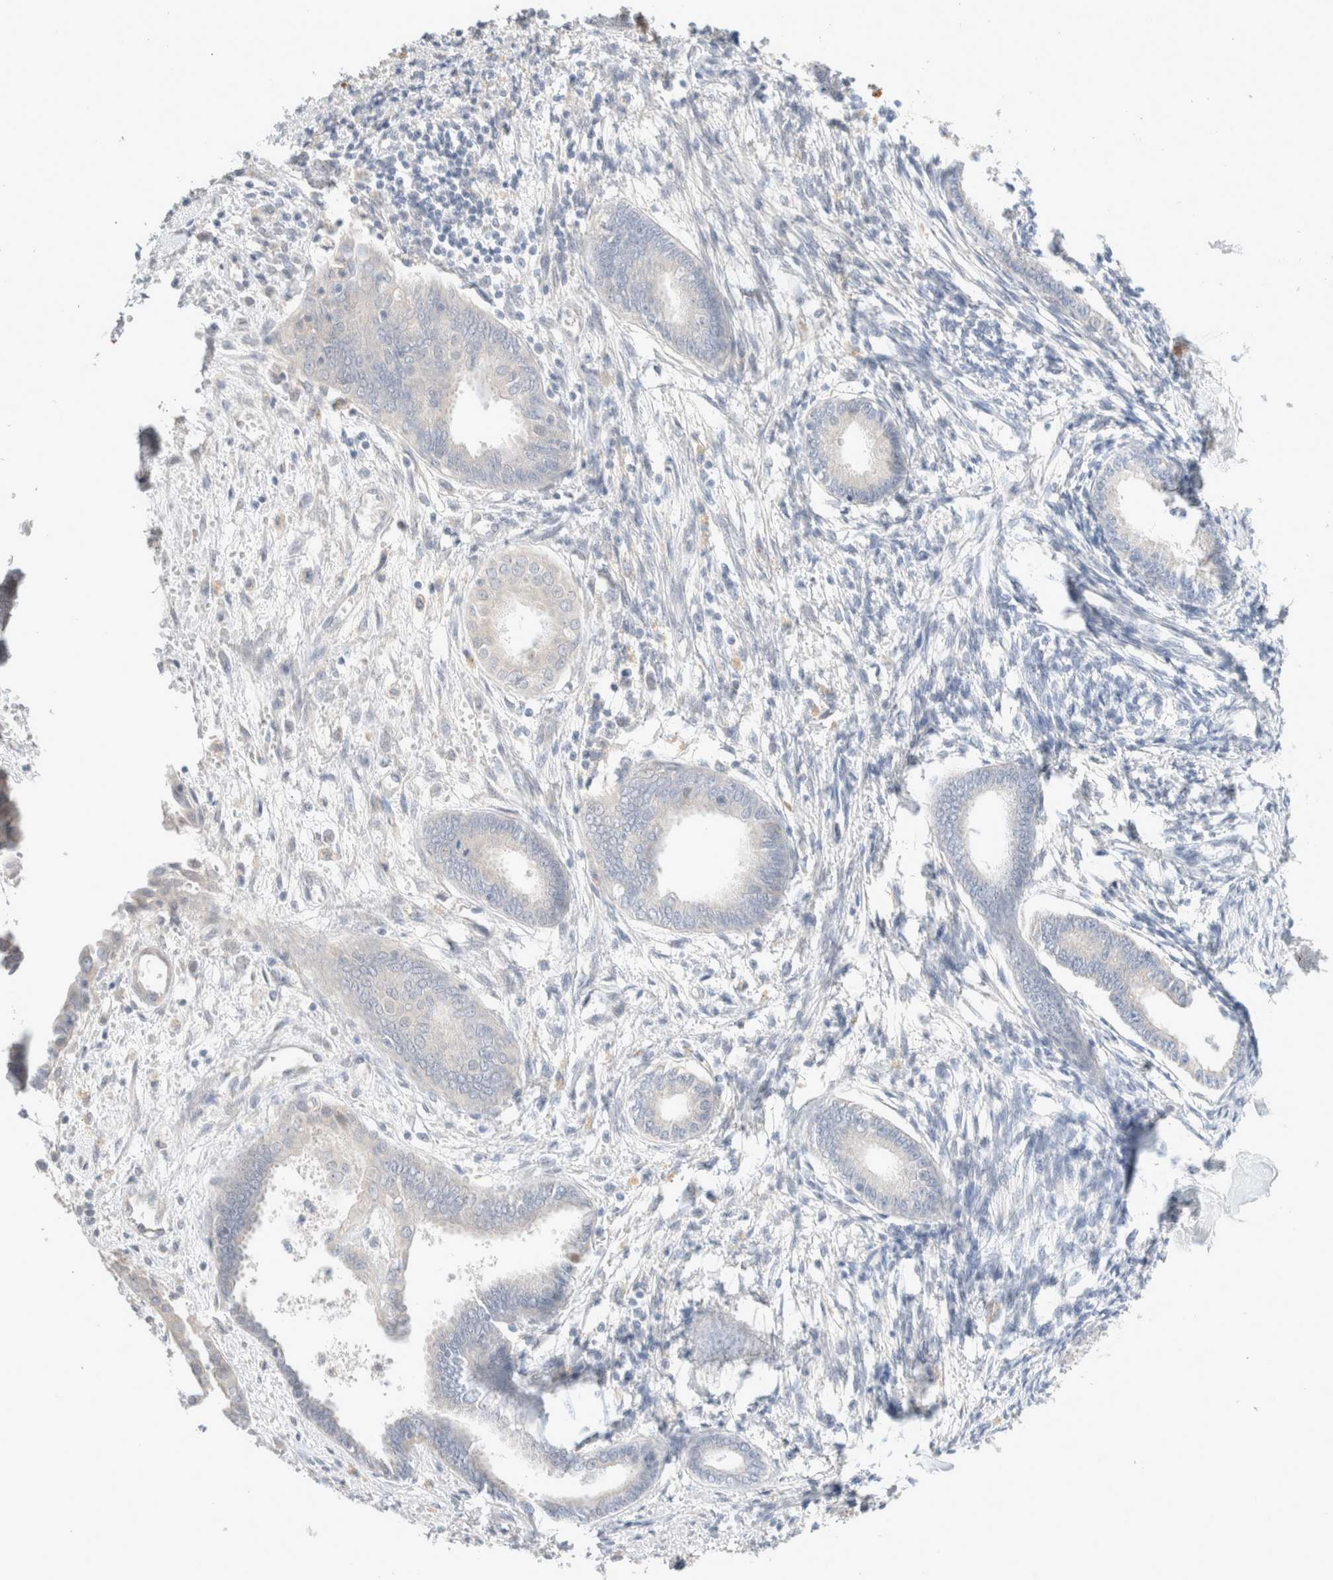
{"staining": {"intensity": "negative", "quantity": "none", "location": "none"}, "tissue": "endometrium", "cell_type": "Cells in endometrial stroma", "image_type": "normal", "snomed": [{"axis": "morphology", "description": "Normal tissue, NOS"}, {"axis": "topography", "description": "Endometrium"}], "caption": "High power microscopy micrograph of an immunohistochemistry micrograph of normal endometrium, revealing no significant positivity in cells in endometrial stroma. The staining is performed using DAB (3,3'-diaminobenzidine) brown chromogen with nuclei counter-stained in using hematoxylin.", "gene": "SPATA20", "patient": {"sex": "female", "age": 56}}